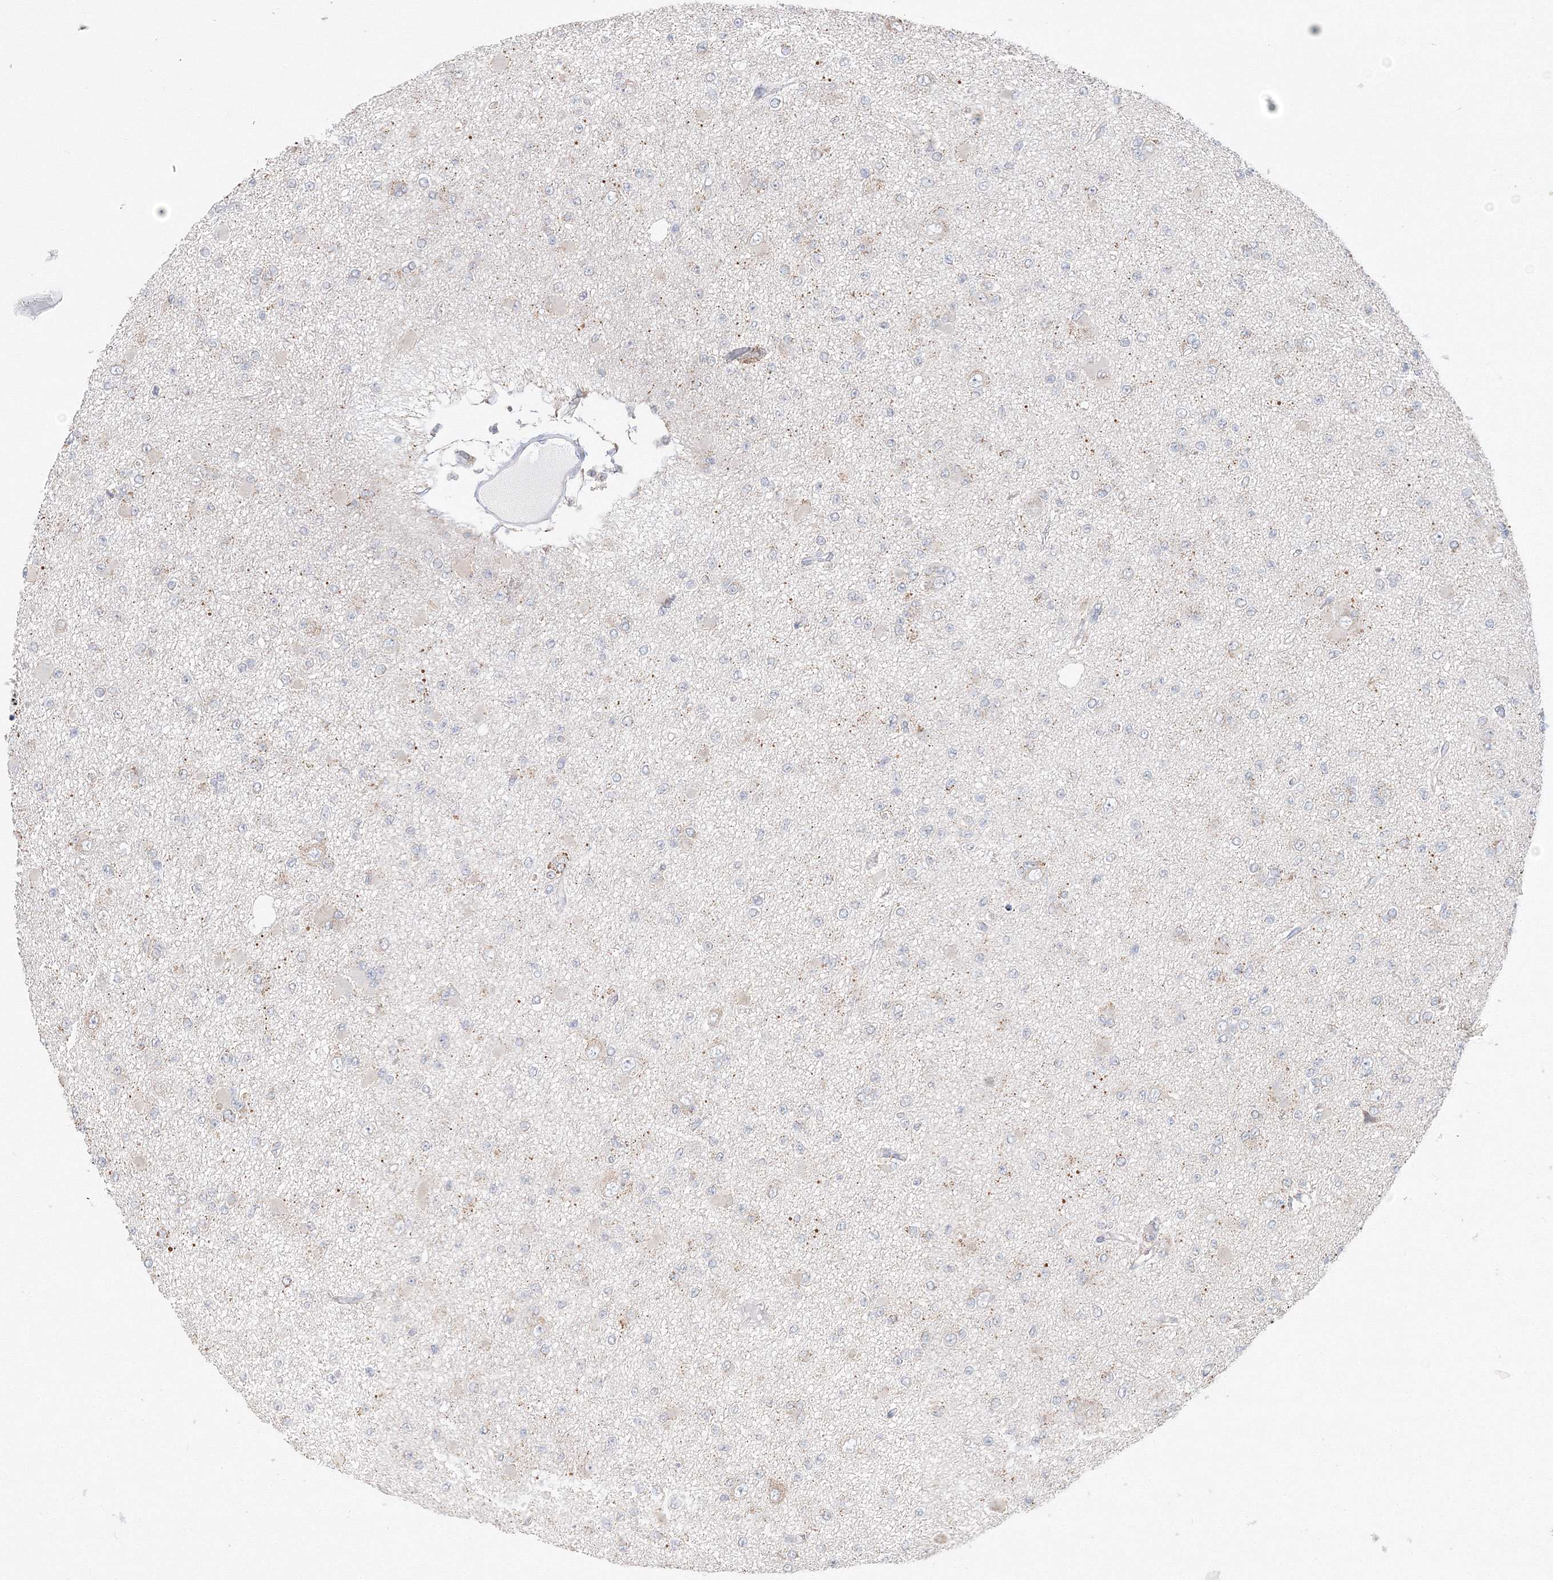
{"staining": {"intensity": "negative", "quantity": "none", "location": "none"}, "tissue": "glioma", "cell_type": "Tumor cells", "image_type": "cancer", "snomed": [{"axis": "morphology", "description": "Glioma, malignant, Low grade"}, {"axis": "topography", "description": "Brain"}], "caption": "Image shows no significant protein positivity in tumor cells of malignant glioma (low-grade).", "gene": "DHRS12", "patient": {"sex": "female", "age": 22}}